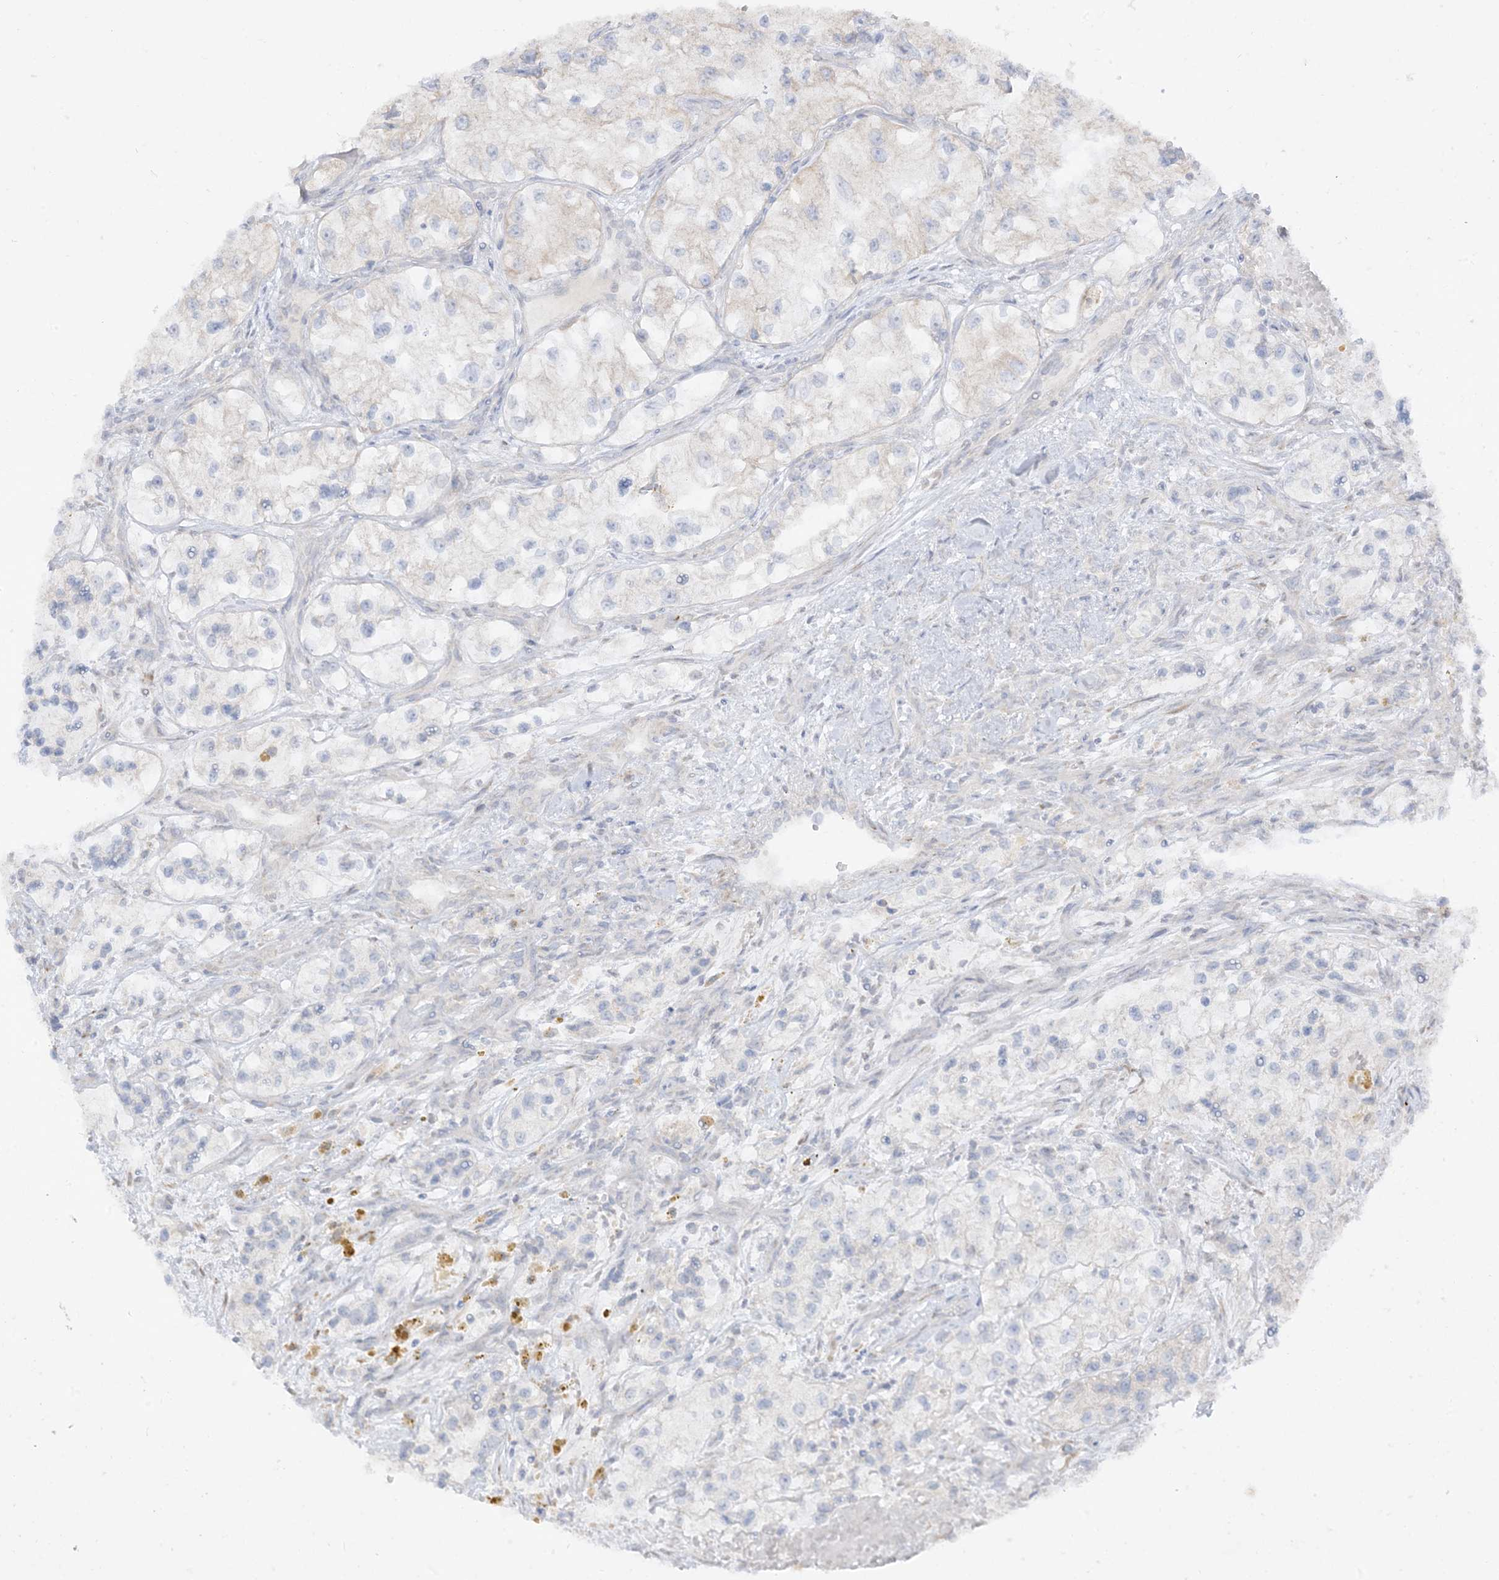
{"staining": {"intensity": "negative", "quantity": "none", "location": "none"}, "tissue": "renal cancer", "cell_type": "Tumor cells", "image_type": "cancer", "snomed": [{"axis": "morphology", "description": "Adenocarcinoma, NOS"}, {"axis": "topography", "description": "Kidney"}], "caption": "High magnification brightfield microscopy of renal cancer (adenocarcinoma) stained with DAB (3,3'-diaminobenzidine) (brown) and counterstained with hematoxylin (blue): tumor cells show no significant expression. Brightfield microscopy of immunohistochemistry stained with DAB (brown) and hematoxylin (blue), captured at high magnification.", "gene": "LOXL3", "patient": {"sex": "female", "age": 57}}